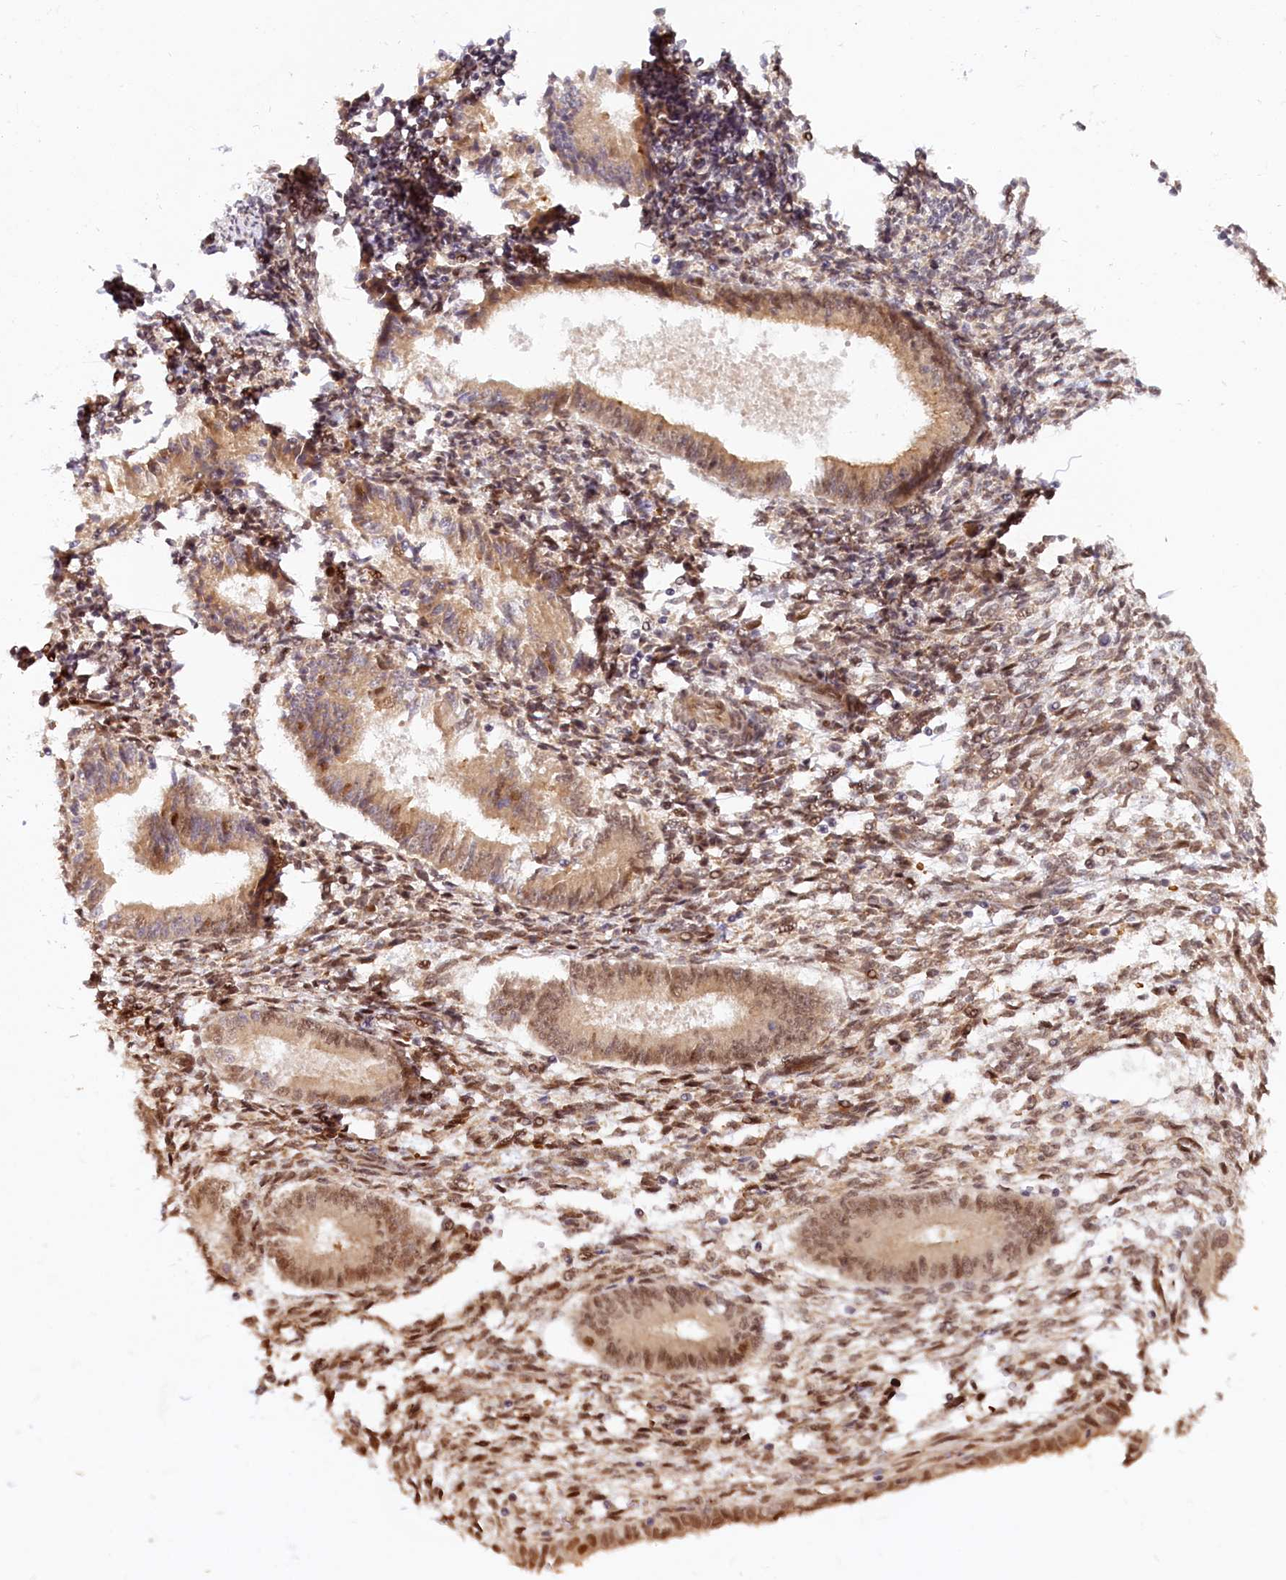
{"staining": {"intensity": "moderate", "quantity": "<25%", "location": "nuclear"}, "tissue": "endometrium", "cell_type": "Cells in endometrial stroma", "image_type": "normal", "snomed": [{"axis": "morphology", "description": "Normal tissue, NOS"}, {"axis": "topography", "description": "Uterus"}, {"axis": "topography", "description": "Endometrium"}], "caption": "Immunohistochemistry (IHC) photomicrograph of benign endometrium: endometrium stained using immunohistochemistry demonstrates low levels of moderate protein expression localized specifically in the nuclear of cells in endometrial stroma, appearing as a nuclear brown color.", "gene": "ANKRD24", "patient": {"sex": "female", "age": 48}}